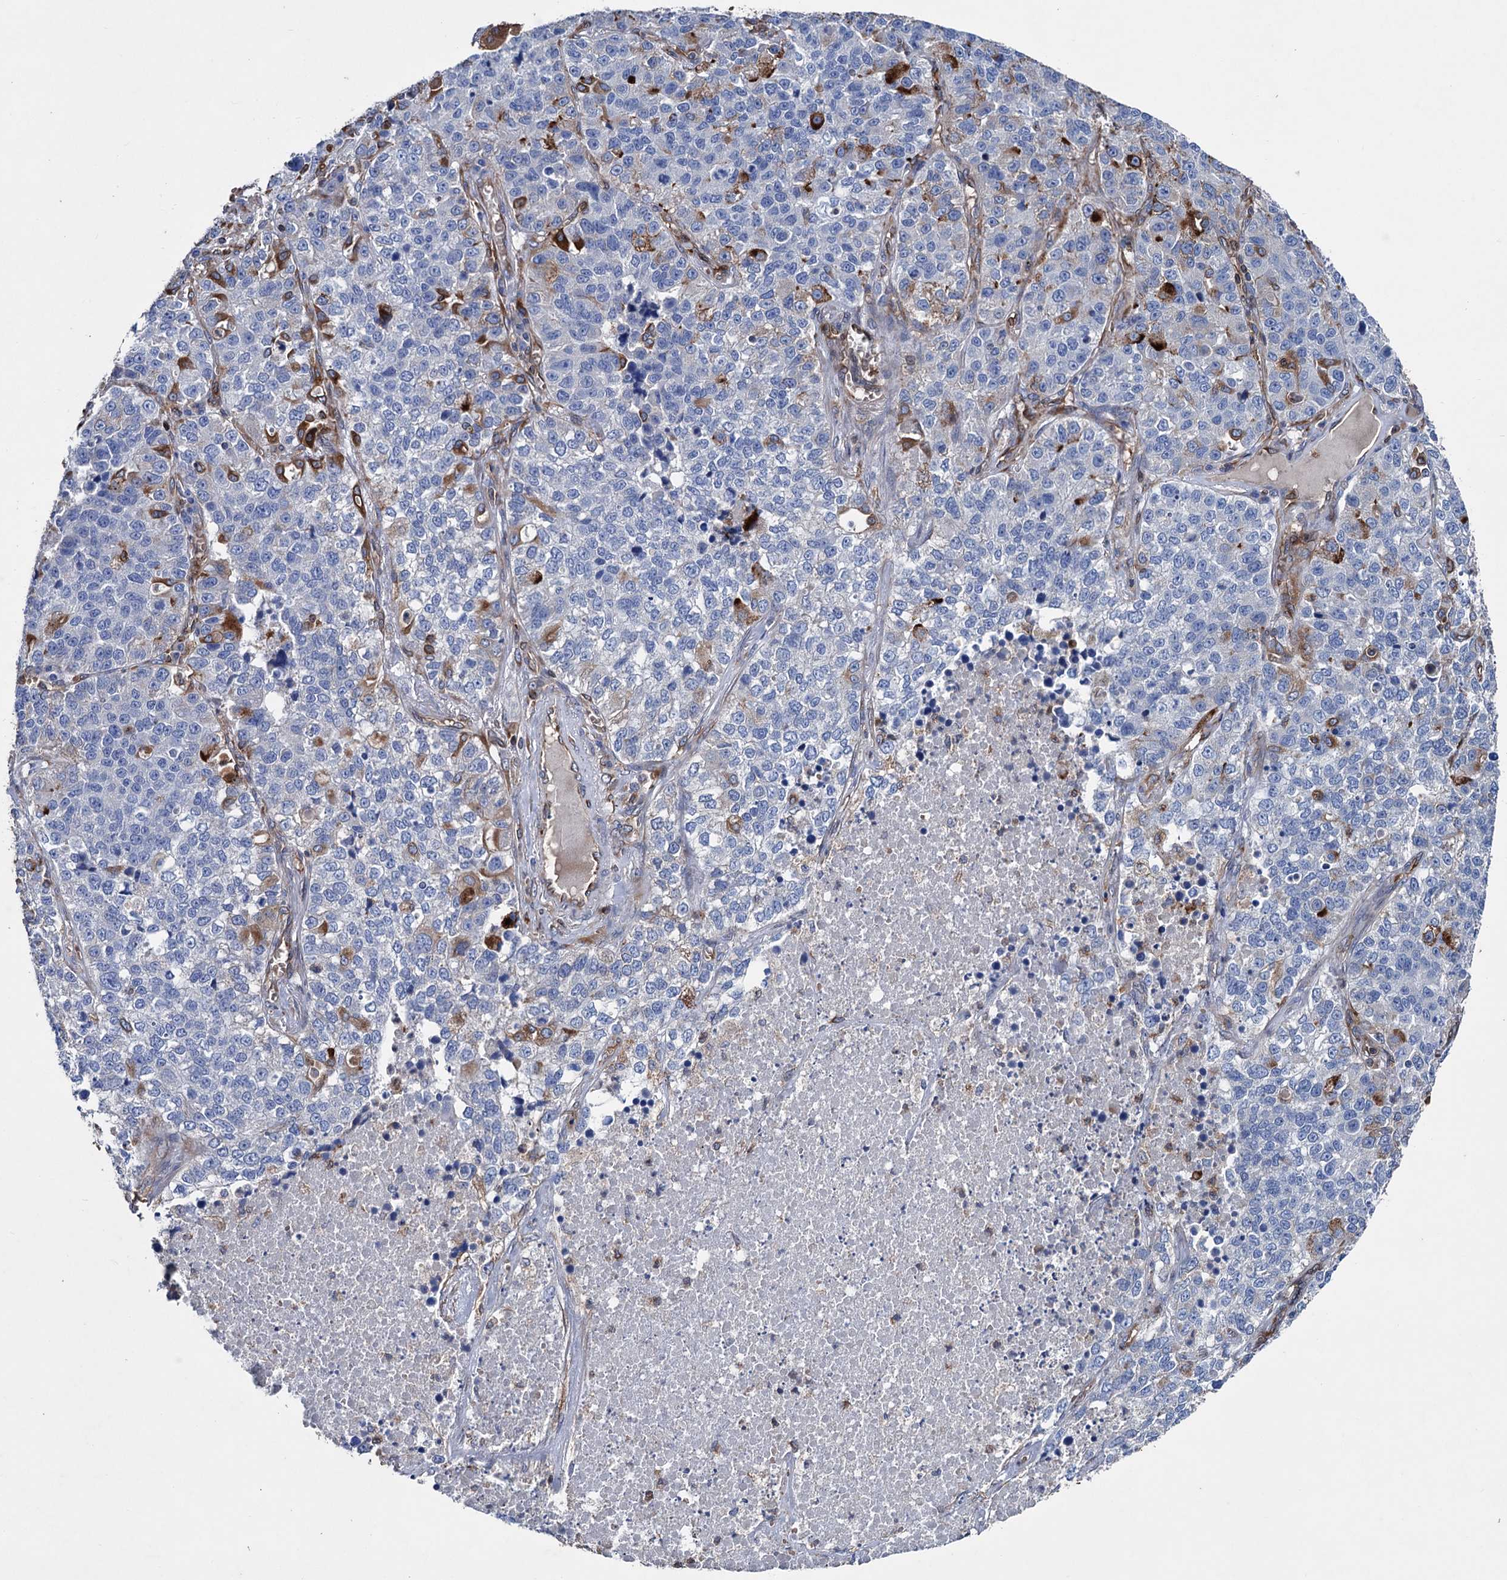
{"staining": {"intensity": "negative", "quantity": "none", "location": "none"}, "tissue": "lung cancer", "cell_type": "Tumor cells", "image_type": "cancer", "snomed": [{"axis": "morphology", "description": "Adenocarcinoma, NOS"}, {"axis": "topography", "description": "Lung"}], "caption": "An IHC micrograph of lung cancer (adenocarcinoma) is shown. There is no staining in tumor cells of lung cancer (adenocarcinoma).", "gene": "STING1", "patient": {"sex": "male", "age": 49}}